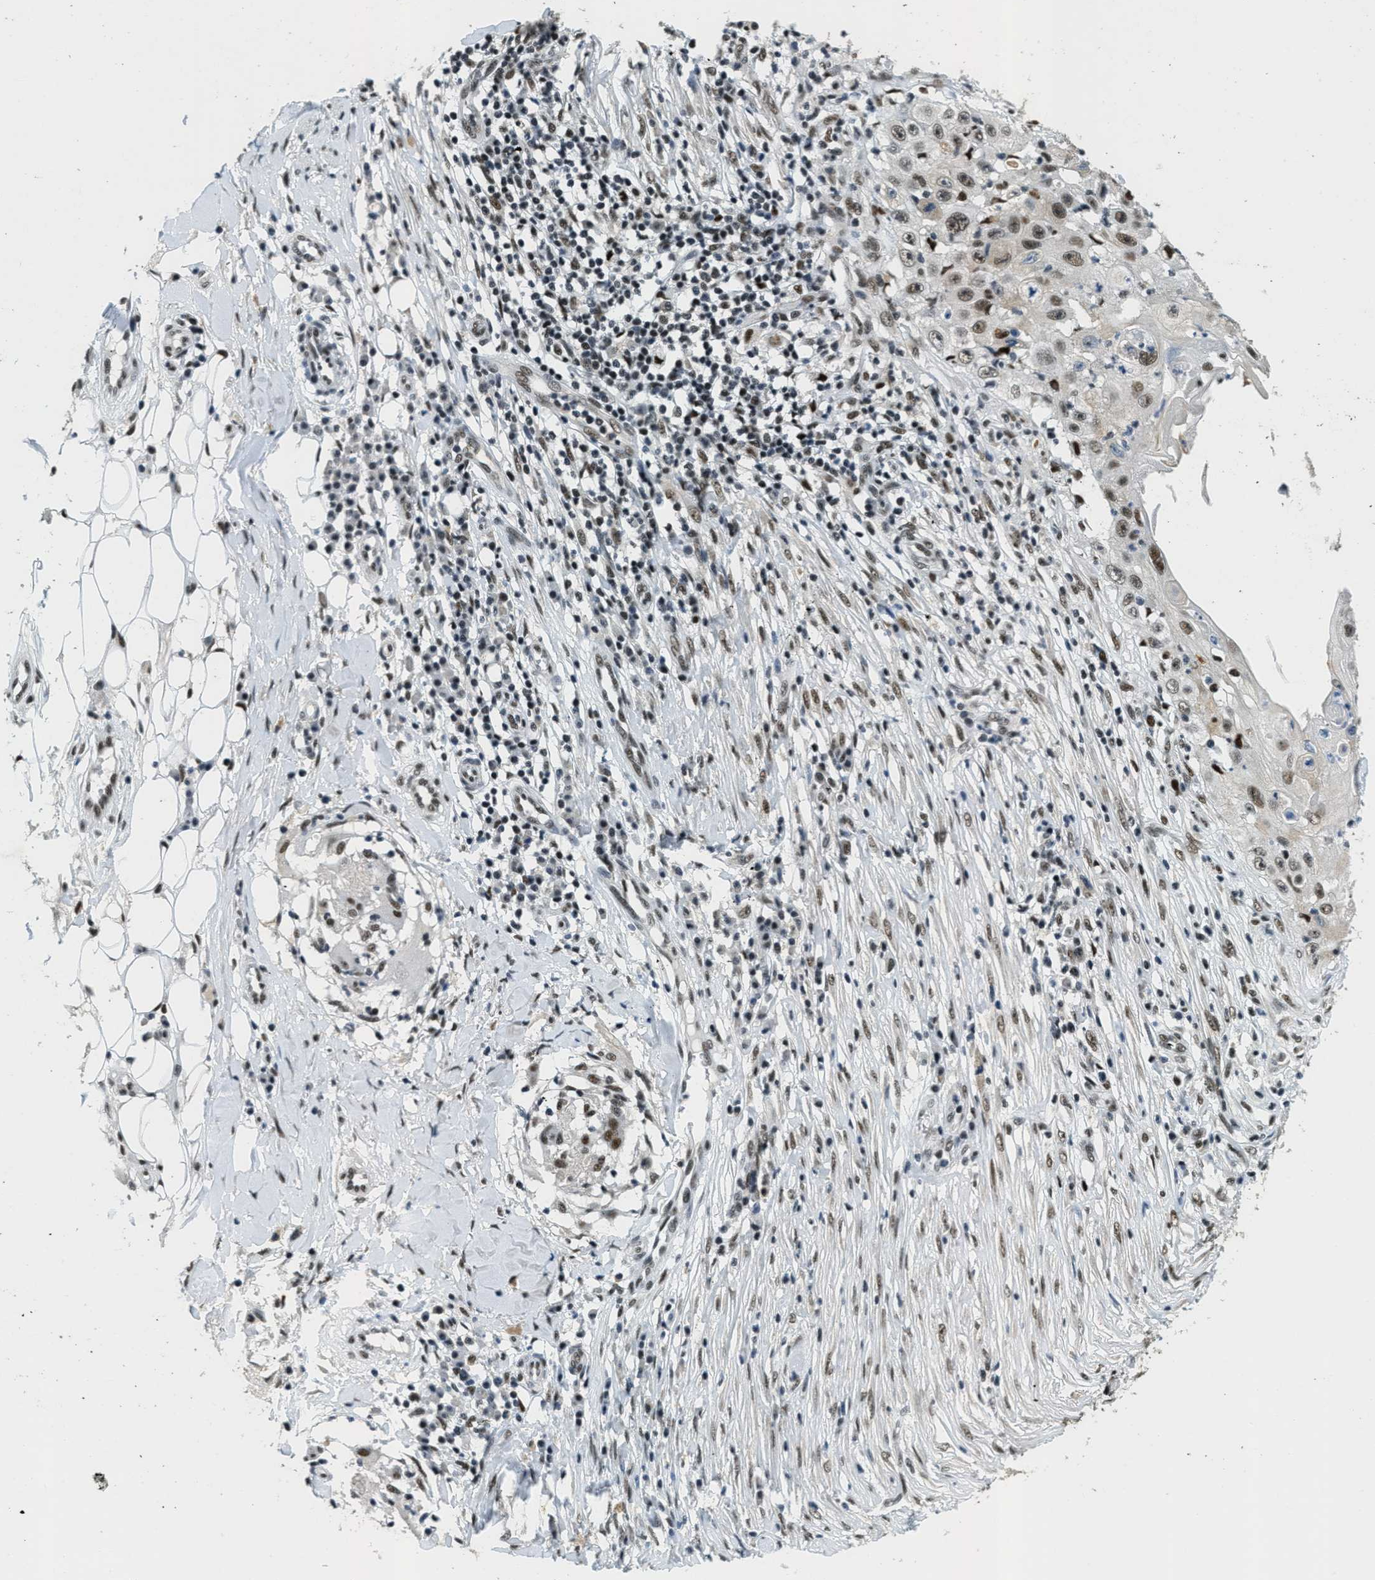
{"staining": {"intensity": "moderate", "quantity": ">75%", "location": "nuclear"}, "tissue": "skin cancer", "cell_type": "Tumor cells", "image_type": "cancer", "snomed": [{"axis": "morphology", "description": "Squamous cell carcinoma, NOS"}, {"axis": "topography", "description": "Skin"}], "caption": "Moderate nuclear protein staining is seen in about >75% of tumor cells in squamous cell carcinoma (skin). The staining was performed using DAB (3,3'-diaminobenzidine) to visualize the protein expression in brown, while the nuclei were stained in blue with hematoxylin (Magnification: 20x).", "gene": "SSB", "patient": {"sex": "male", "age": 86}}